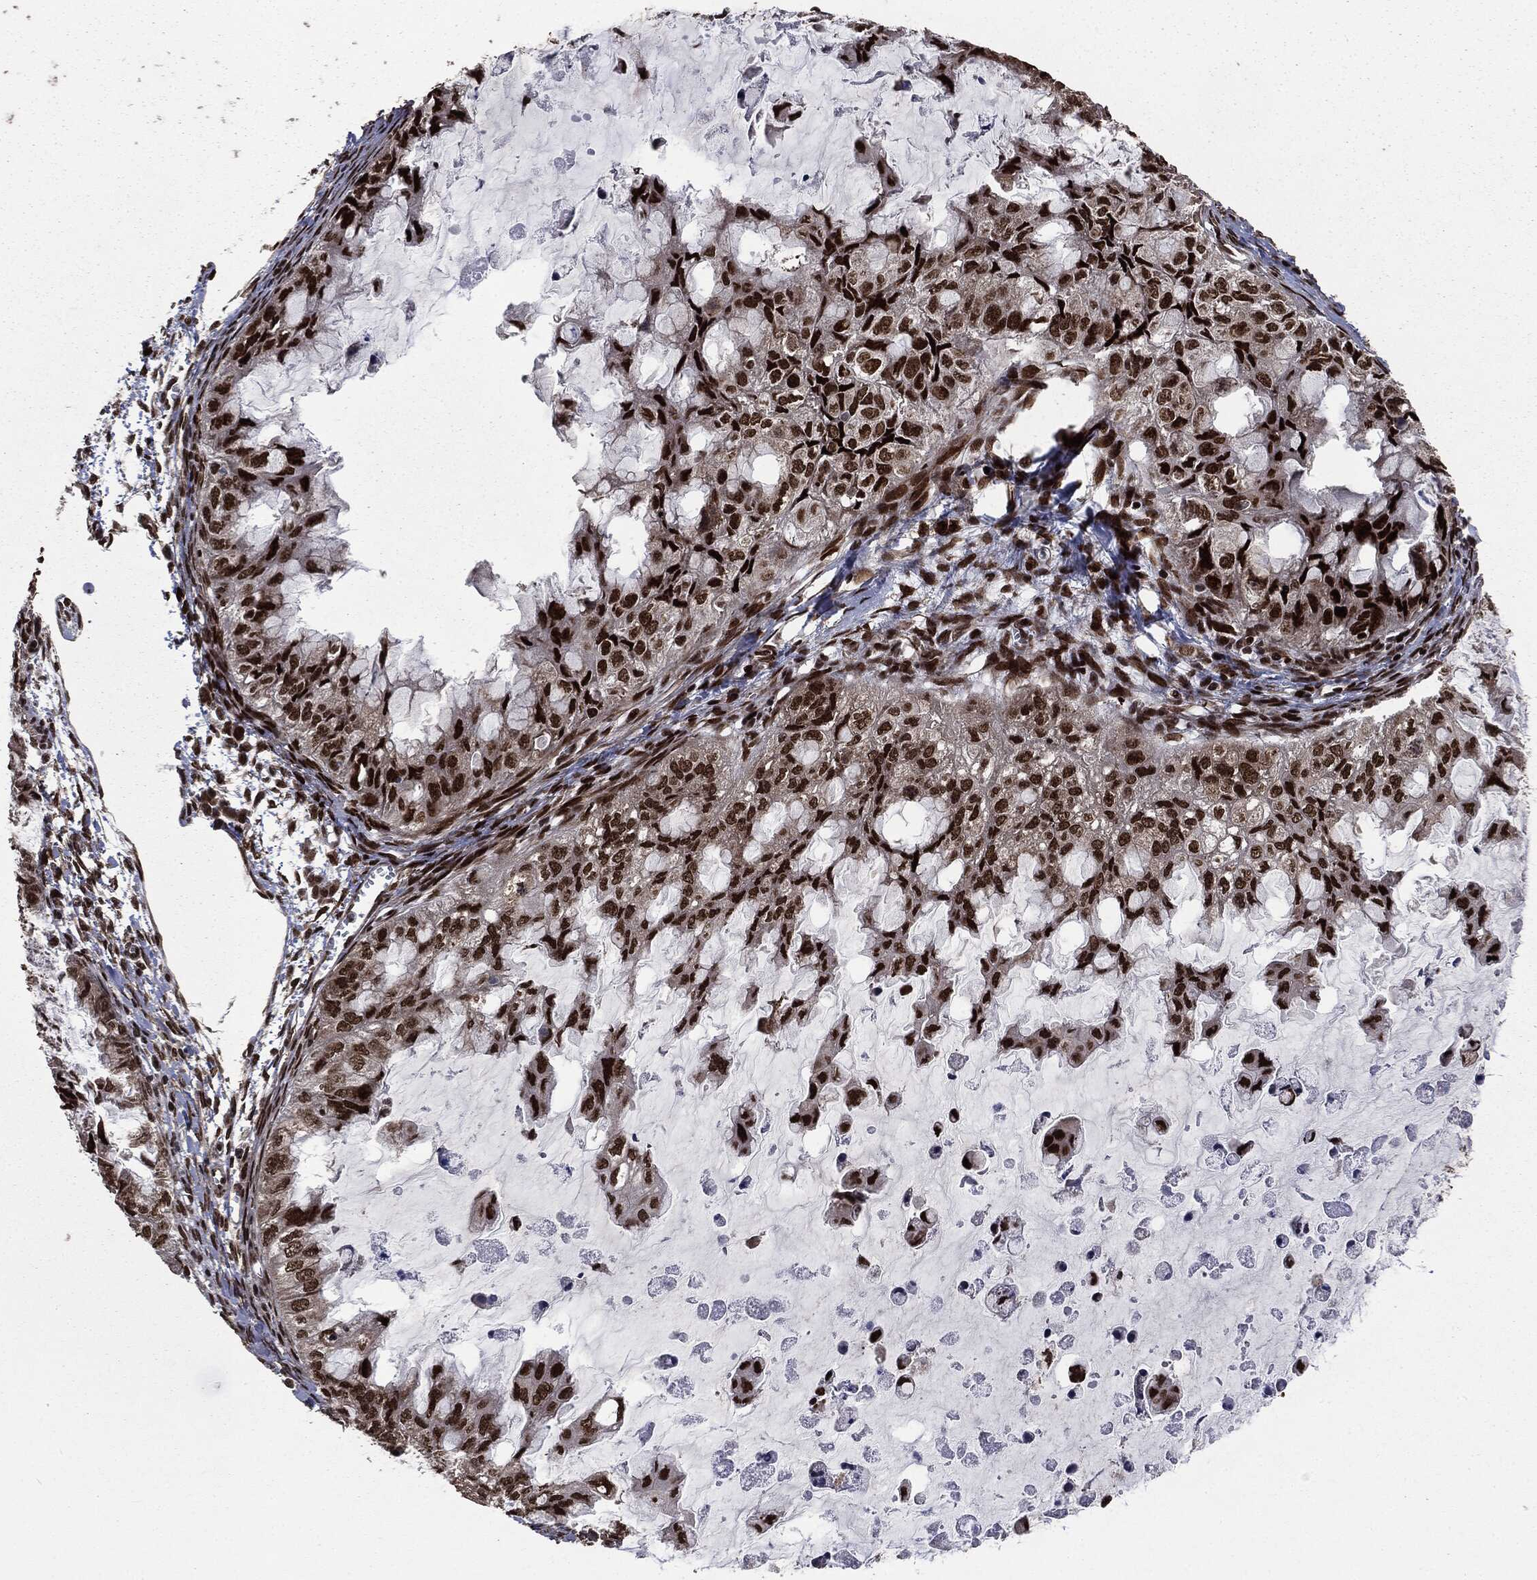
{"staining": {"intensity": "strong", "quantity": ">75%", "location": "nuclear"}, "tissue": "ovarian cancer", "cell_type": "Tumor cells", "image_type": "cancer", "snomed": [{"axis": "morphology", "description": "Cystadenocarcinoma, mucinous, NOS"}, {"axis": "topography", "description": "Ovary"}], "caption": "Protein expression analysis of mucinous cystadenocarcinoma (ovarian) displays strong nuclear expression in about >75% of tumor cells. (DAB IHC with brightfield microscopy, high magnification).", "gene": "DVL2", "patient": {"sex": "female", "age": 72}}